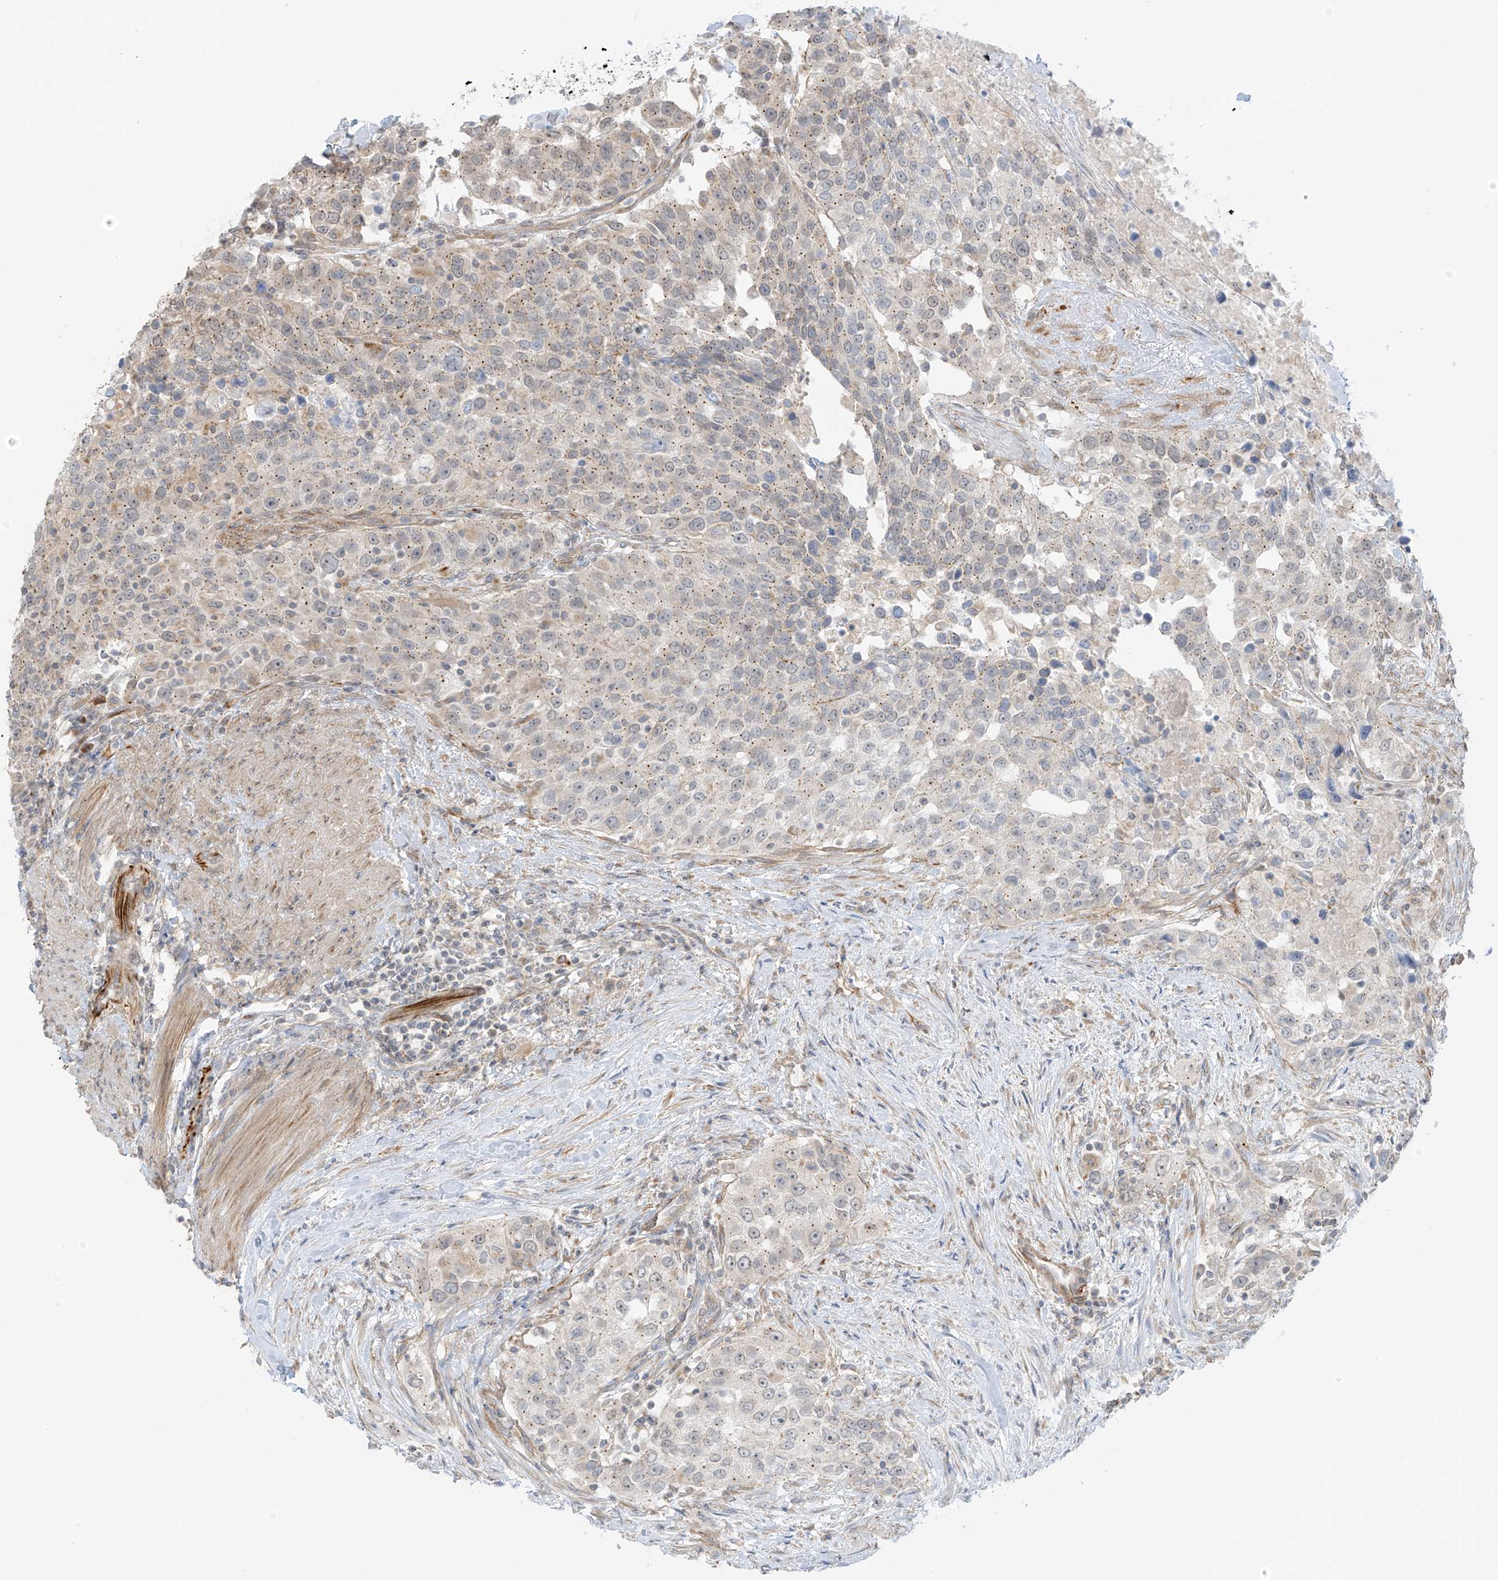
{"staining": {"intensity": "moderate", "quantity": "25%-75%", "location": "cytoplasmic/membranous"}, "tissue": "urothelial cancer", "cell_type": "Tumor cells", "image_type": "cancer", "snomed": [{"axis": "morphology", "description": "Urothelial carcinoma, High grade"}, {"axis": "topography", "description": "Urinary bladder"}], "caption": "Tumor cells exhibit medium levels of moderate cytoplasmic/membranous positivity in about 25%-75% of cells in urothelial cancer.", "gene": "HS6ST2", "patient": {"sex": "female", "age": 80}}